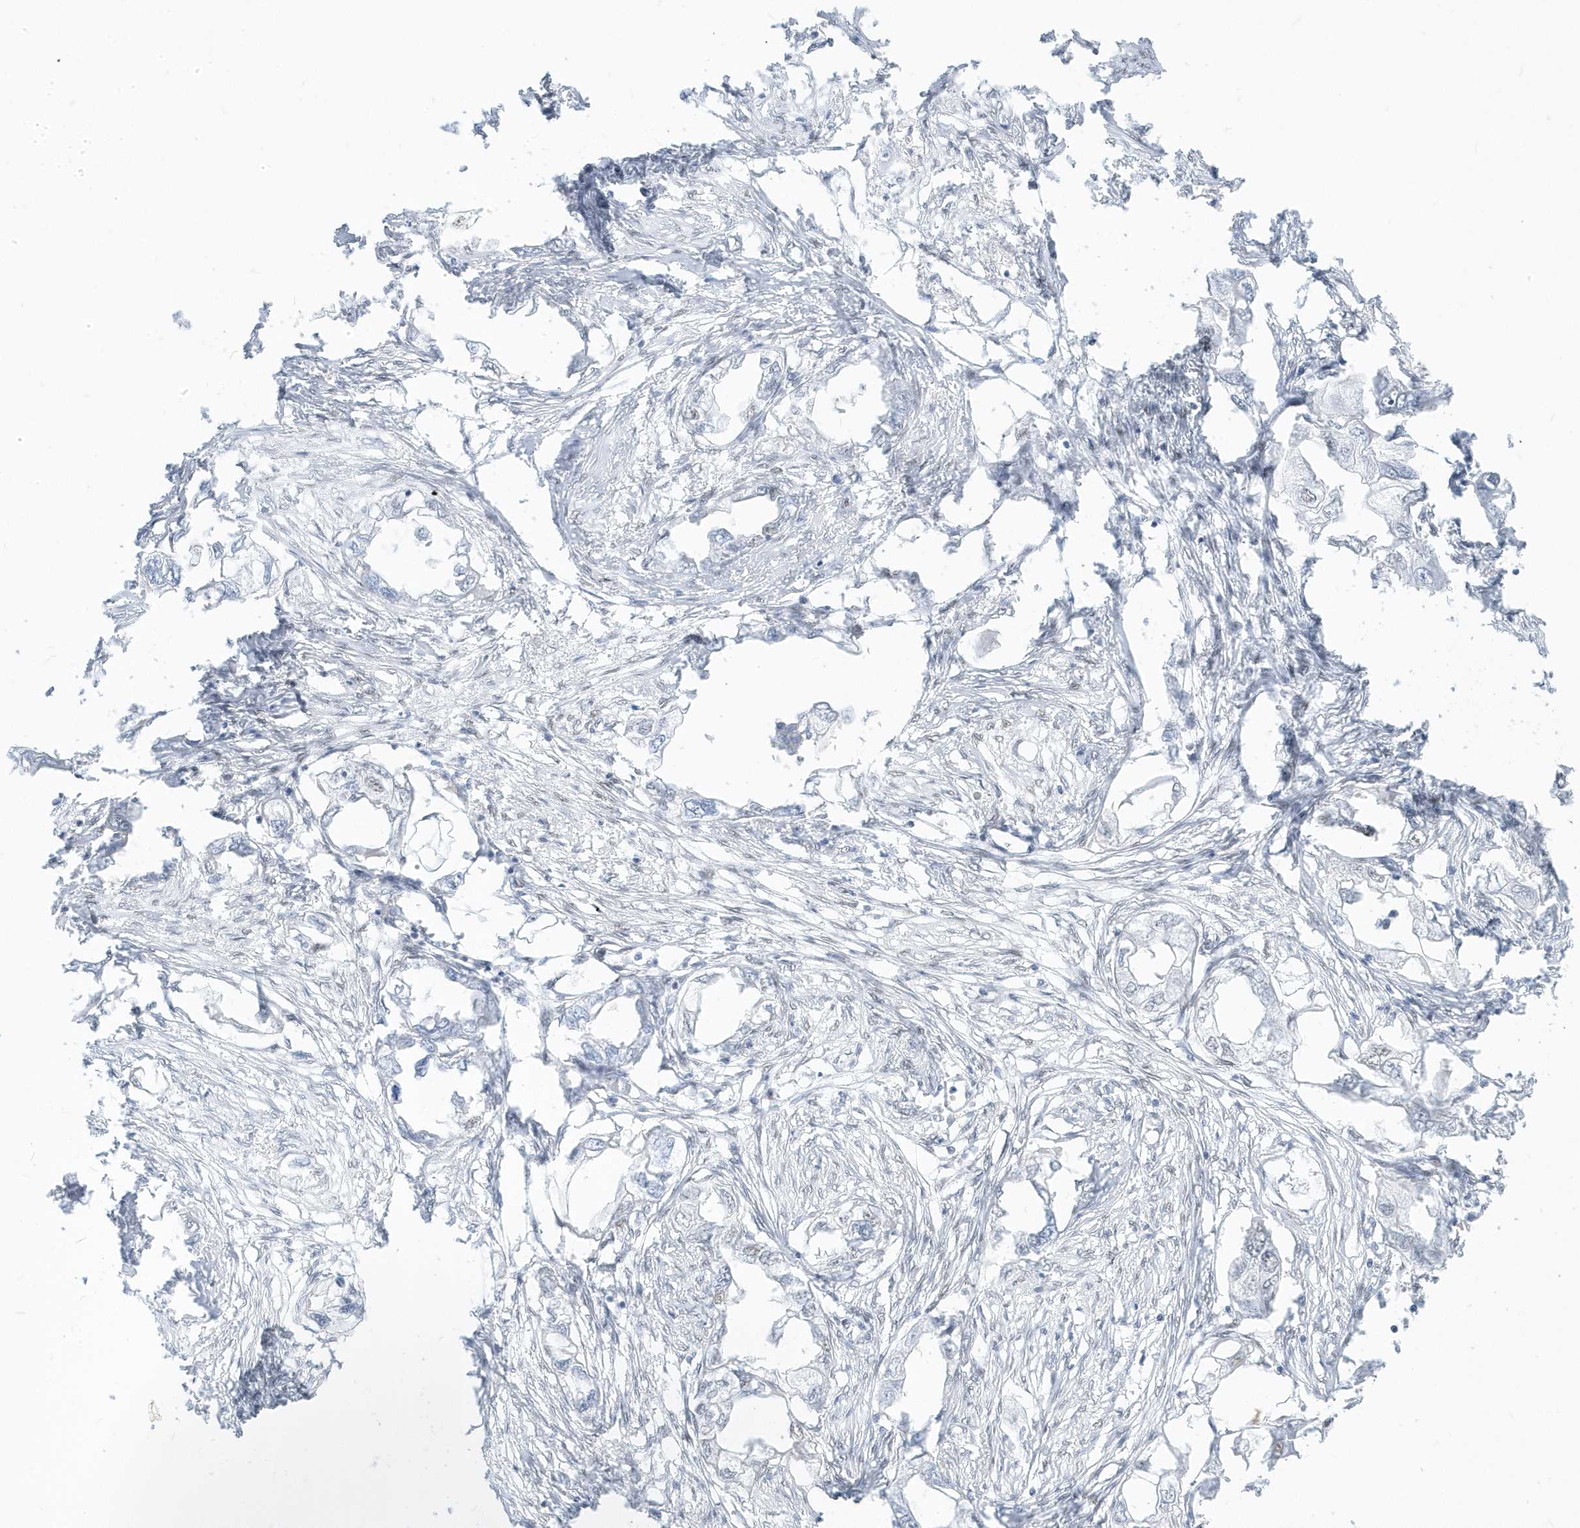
{"staining": {"intensity": "negative", "quantity": "none", "location": "none"}, "tissue": "endometrial cancer", "cell_type": "Tumor cells", "image_type": "cancer", "snomed": [{"axis": "morphology", "description": "Adenocarcinoma, NOS"}, {"axis": "morphology", "description": "Adenocarcinoma, metastatic, NOS"}, {"axis": "topography", "description": "Adipose tissue"}, {"axis": "topography", "description": "Endometrium"}], "caption": "A histopathology image of human adenocarcinoma (endometrial) is negative for staining in tumor cells. (DAB immunohistochemistry with hematoxylin counter stain).", "gene": "PLEKHN1", "patient": {"sex": "female", "age": 67}}